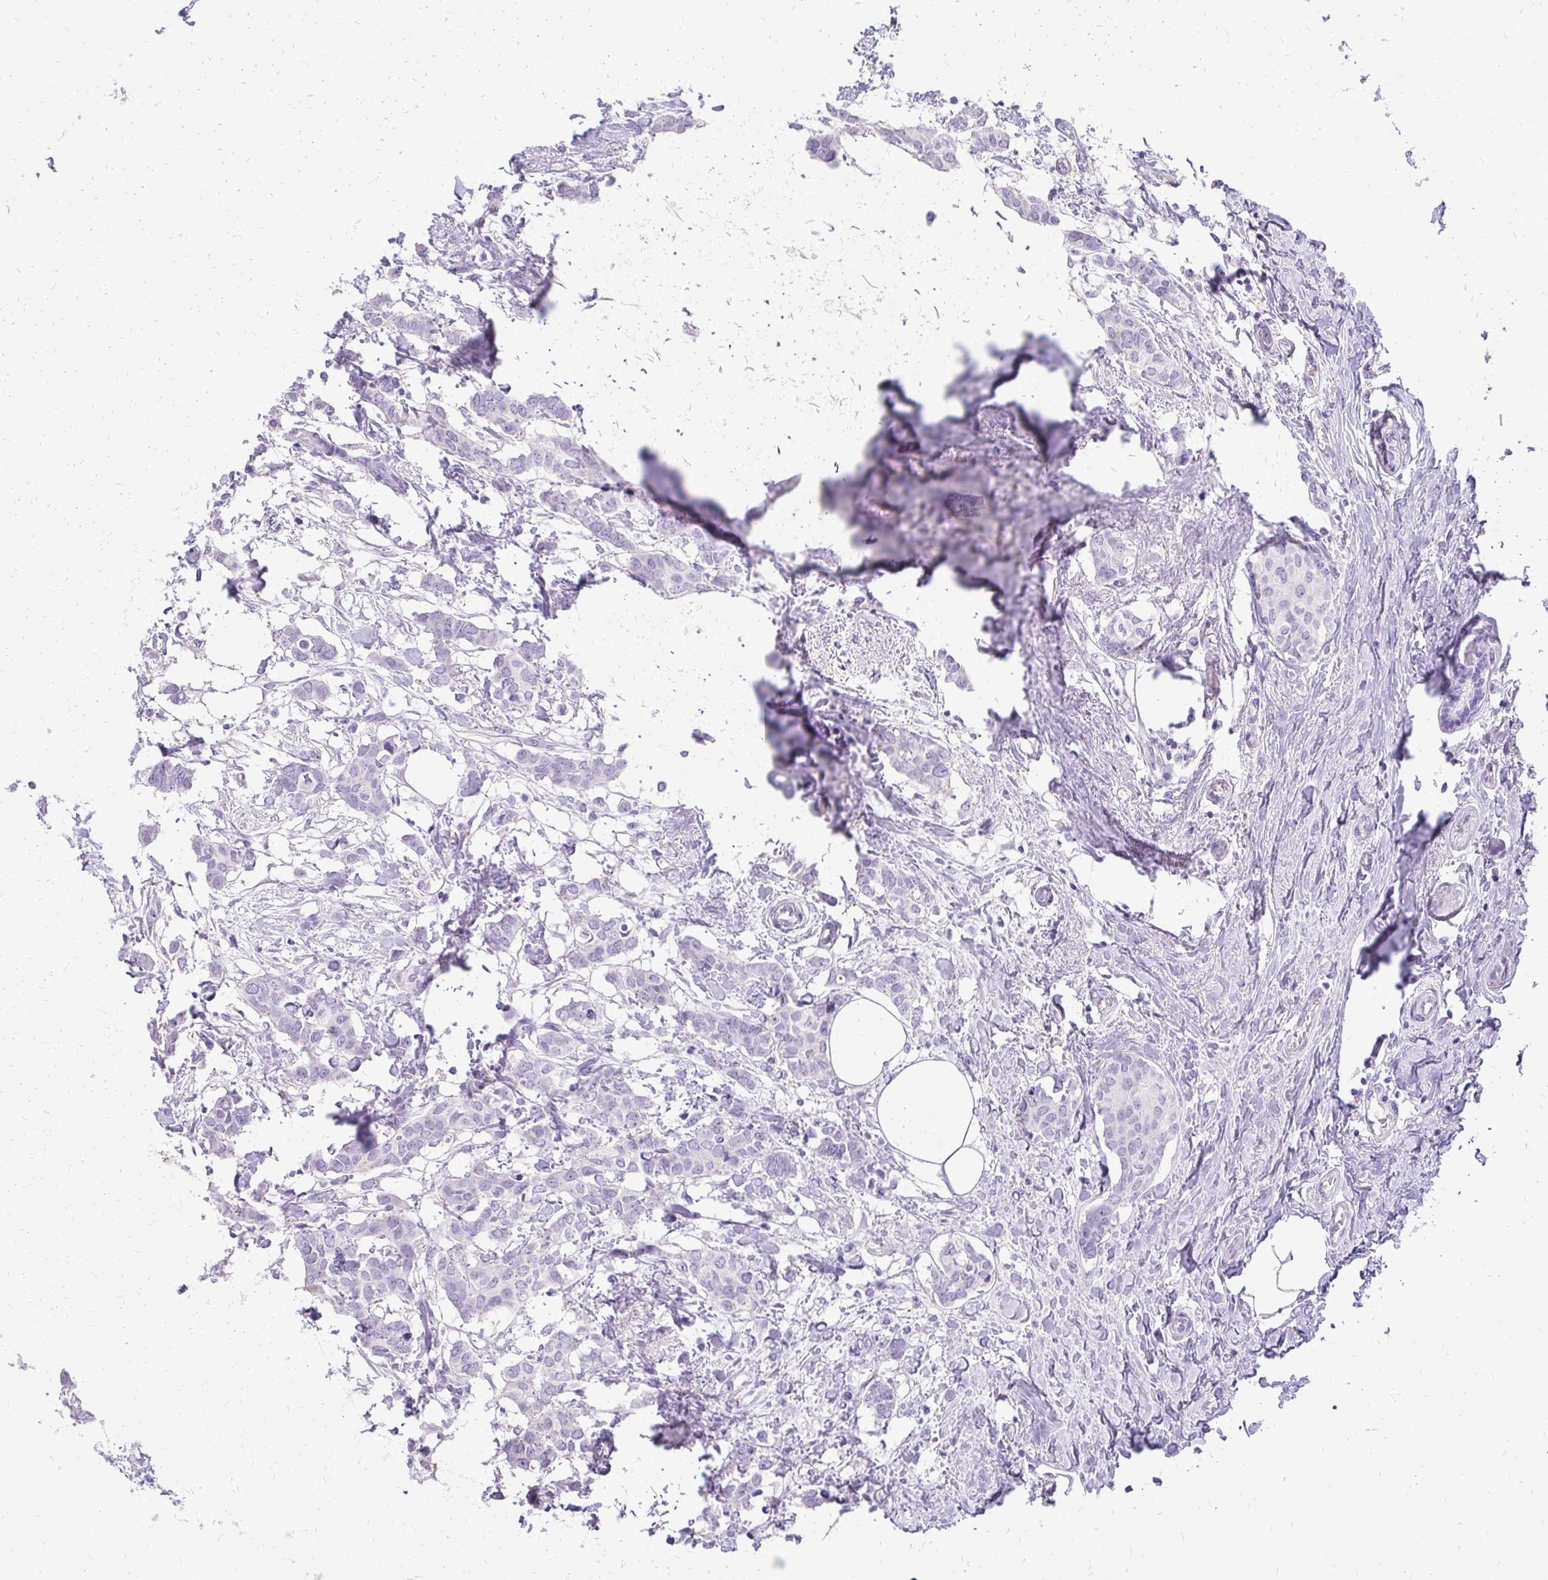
{"staining": {"intensity": "negative", "quantity": "none", "location": "none"}, "tissue": "breast cancer", "cell_type": "Tumor cells", "image_type": "cancer", "snomed": [{"axis": "morphology", "description": "Duct carcinoma"}, {"axis": "topography", "description": "Breast"}], "caption": "Tumor cells are negative for protein expression in human invasive ductal carcinoma (breast).", "gene": "SLC32A1", "patient": {"sex": "female", "age": 62}}